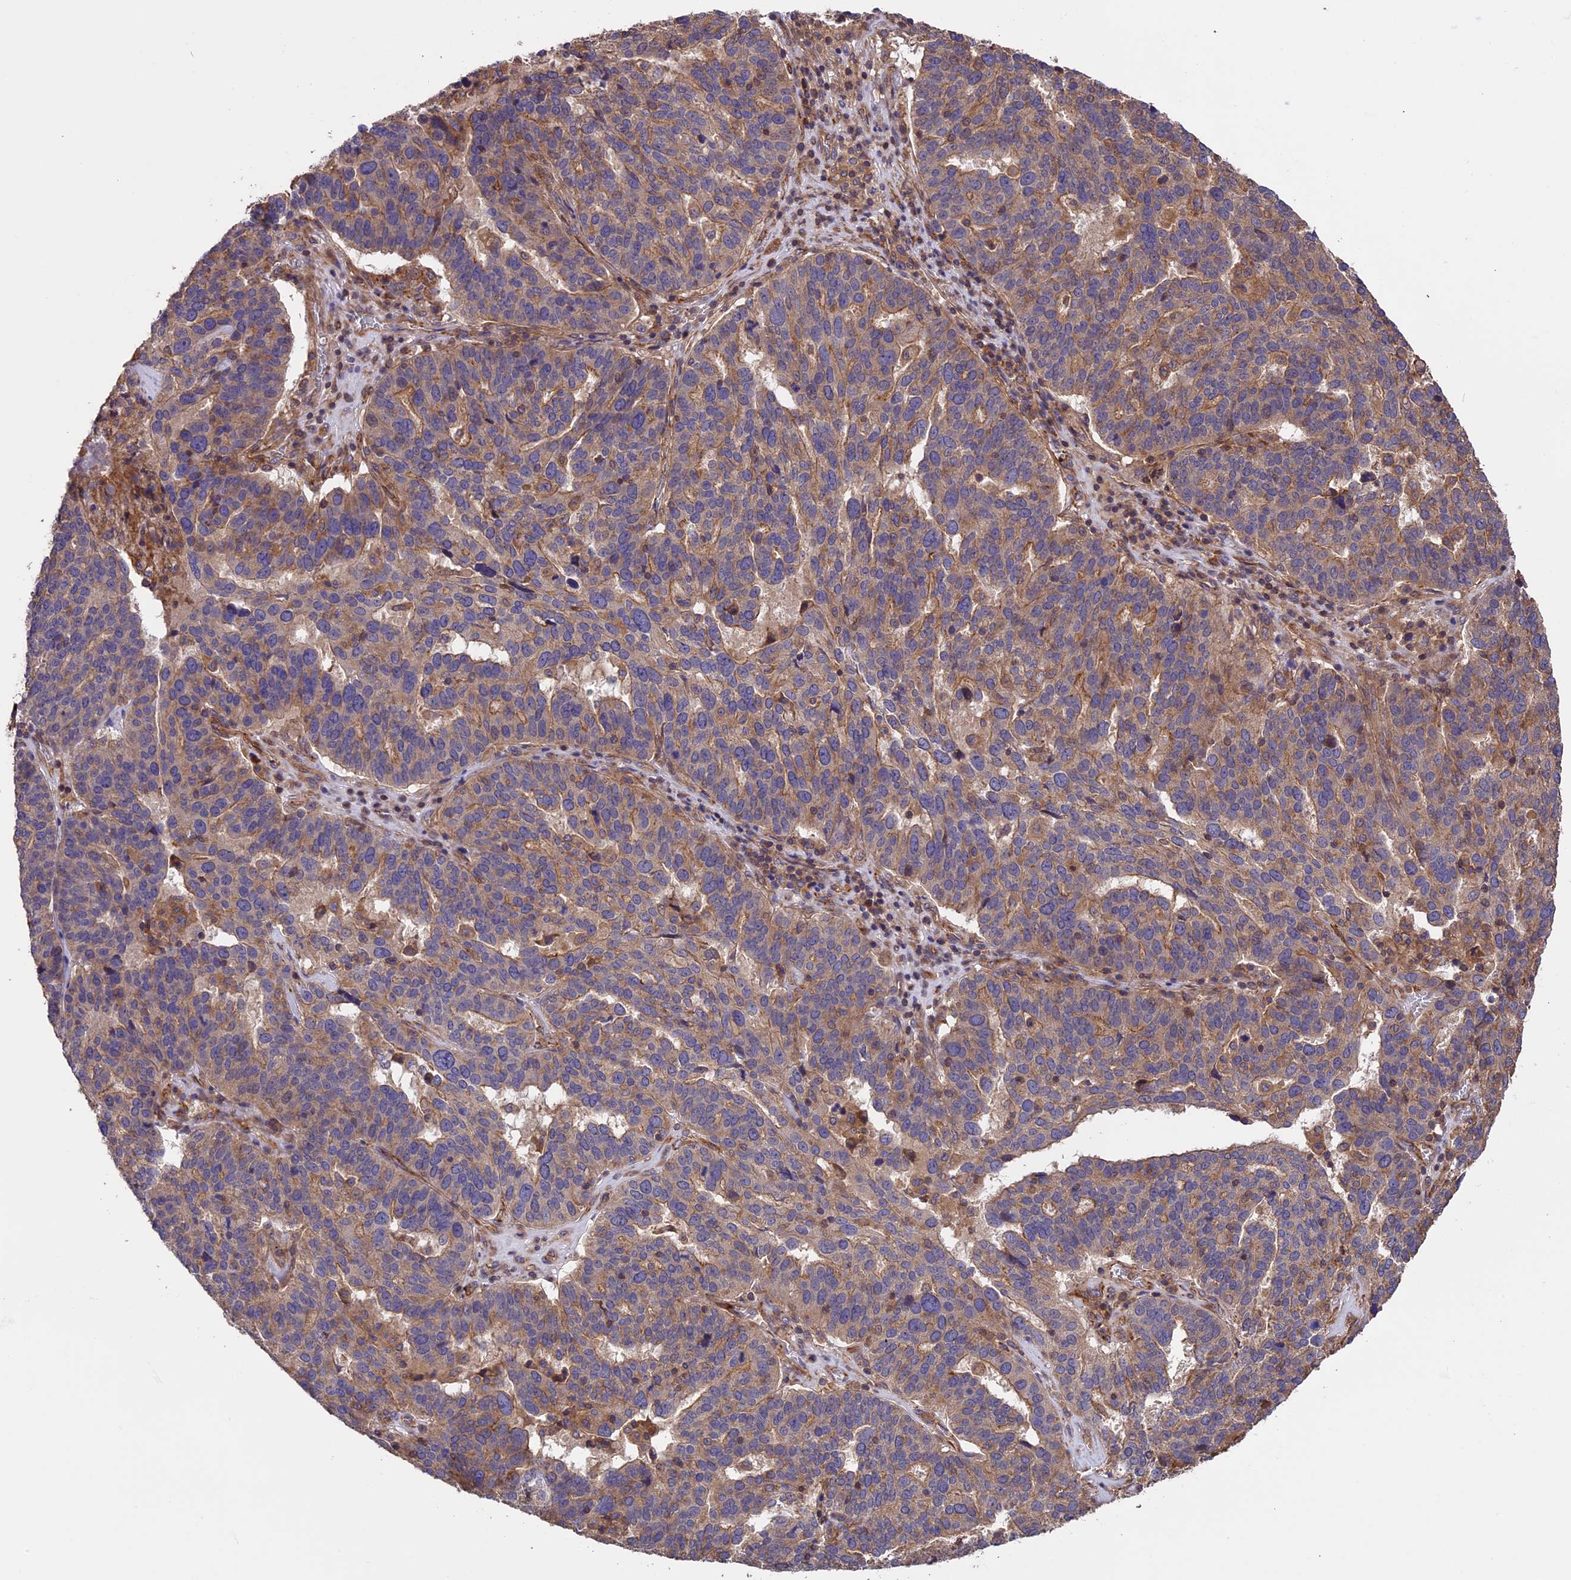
{"staining": {"intensity": "weak", "quantity": "25%-75%", "location": "cytoplasmic/membranous"}, "tissue": "ovarian cancer", "cell_type": "Tumor cells", "image_type": "cancer", "snomed": [{"axis": "morphology", "description": "Cystadenocarcinoma, serous, NOS"}, {"axis": "topography", "description": "Ovary"}], "caption": "Immunohistochemical staining of human ovarian serous cystadenocarcinoma displays low levels of weak cytoplasmic/membranous protein staining in approximately 25%-75% of tumor cells. (DAB IHC with brightfield microscopy, high magnification).", "gene": "GAS8", "patient": {"sex": "female", "age": 59}}